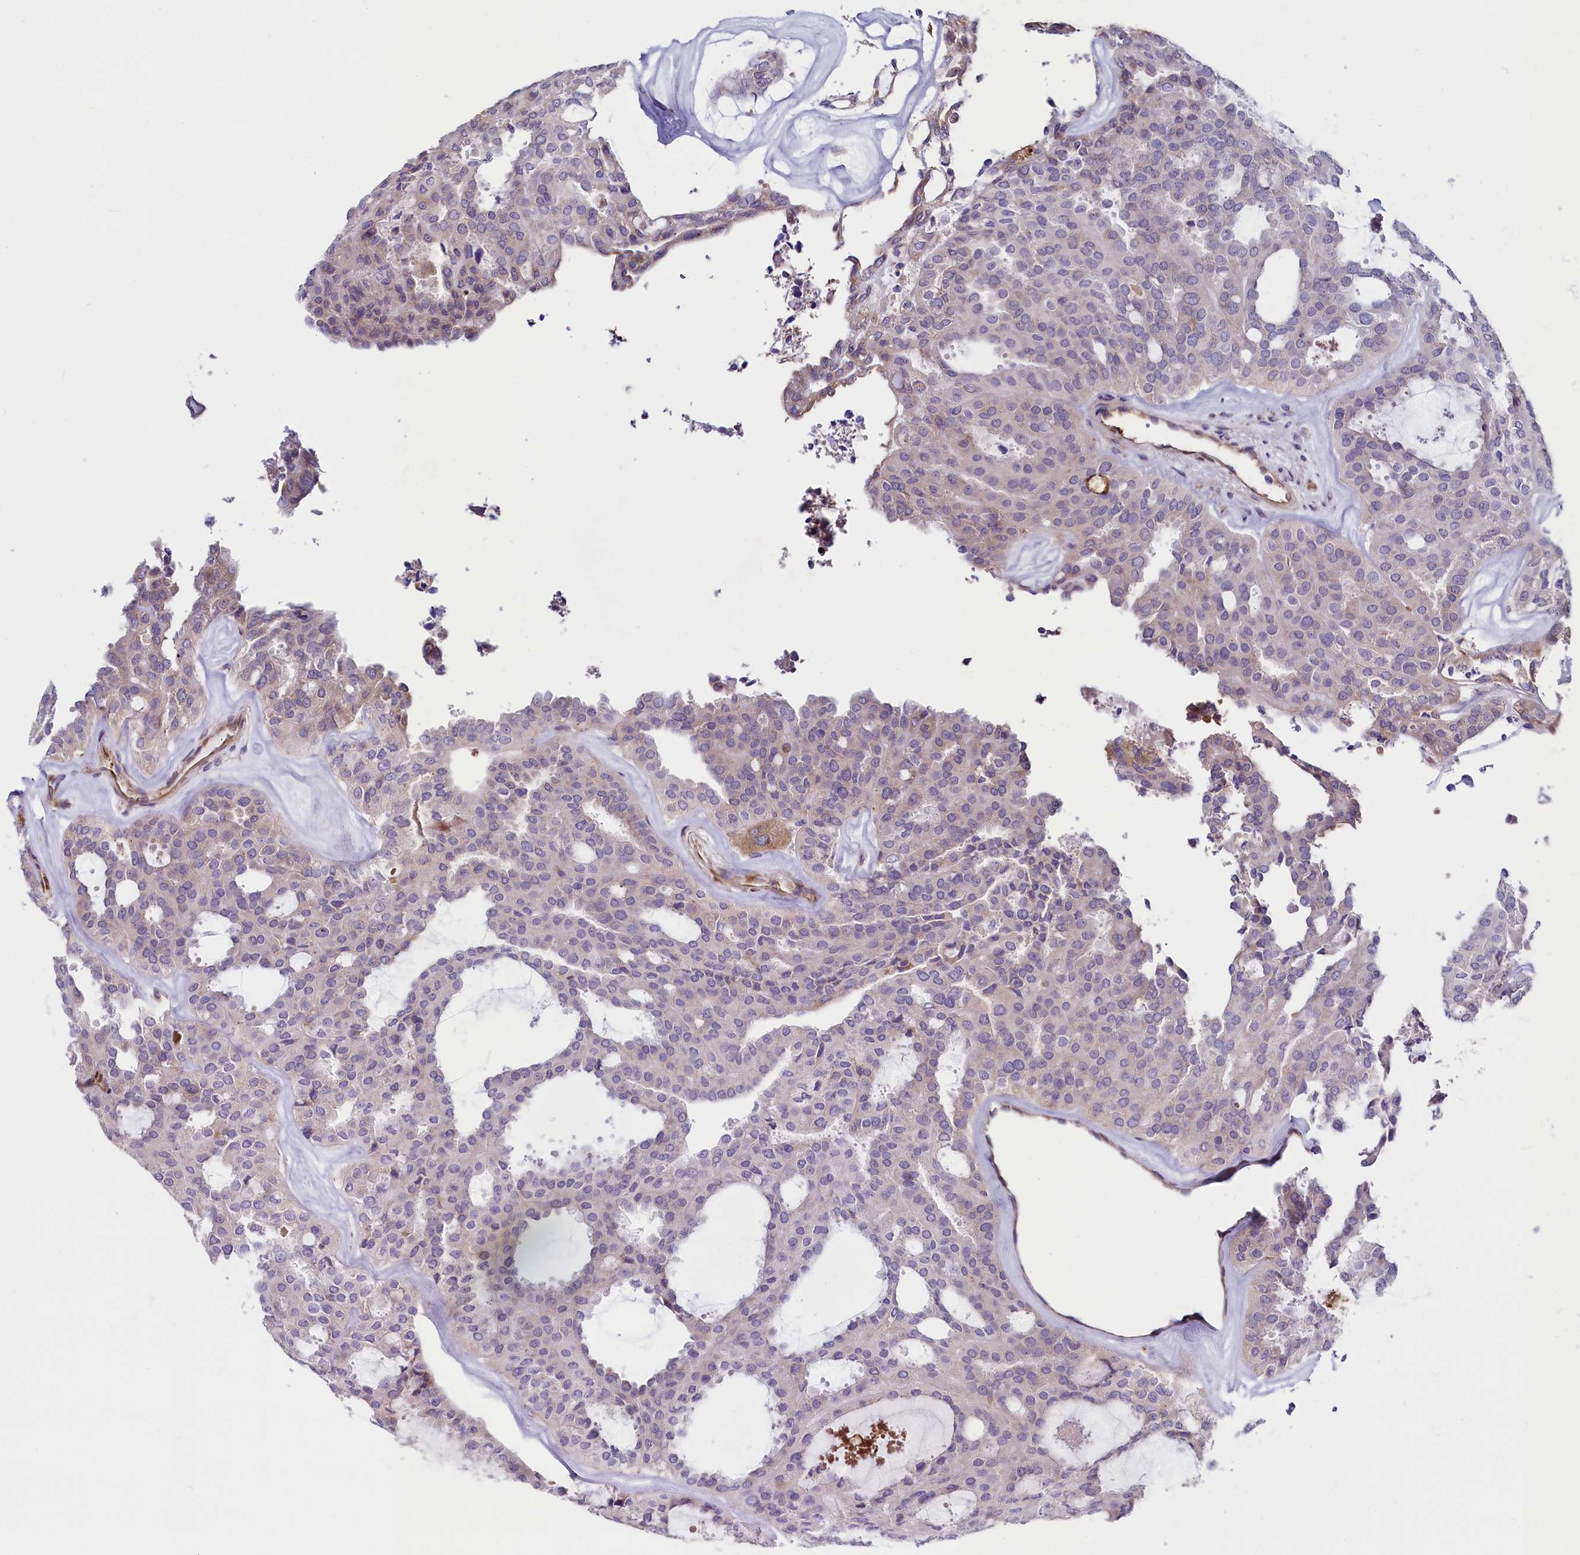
{"staining": {"intensity": "negative", "quantity": "none", "location": "none"}, "tissue": "thyroid cancer", "cell_type": "Tumor cells", "image_type": "cancer", "snomed": [{"axis": "morphology", "description": "Follicular adenoma carcinoma, NOS"}, {"axis": "topography", "description": "Thyroid gland"}], "caption": "DAB immunohistochemical staining of follicular adenoma carcinoma (thyroid) exhibits no significant expression in tumor cells.", "gene": "GPR108", "patient": {"sex": "male", "age": 75}}